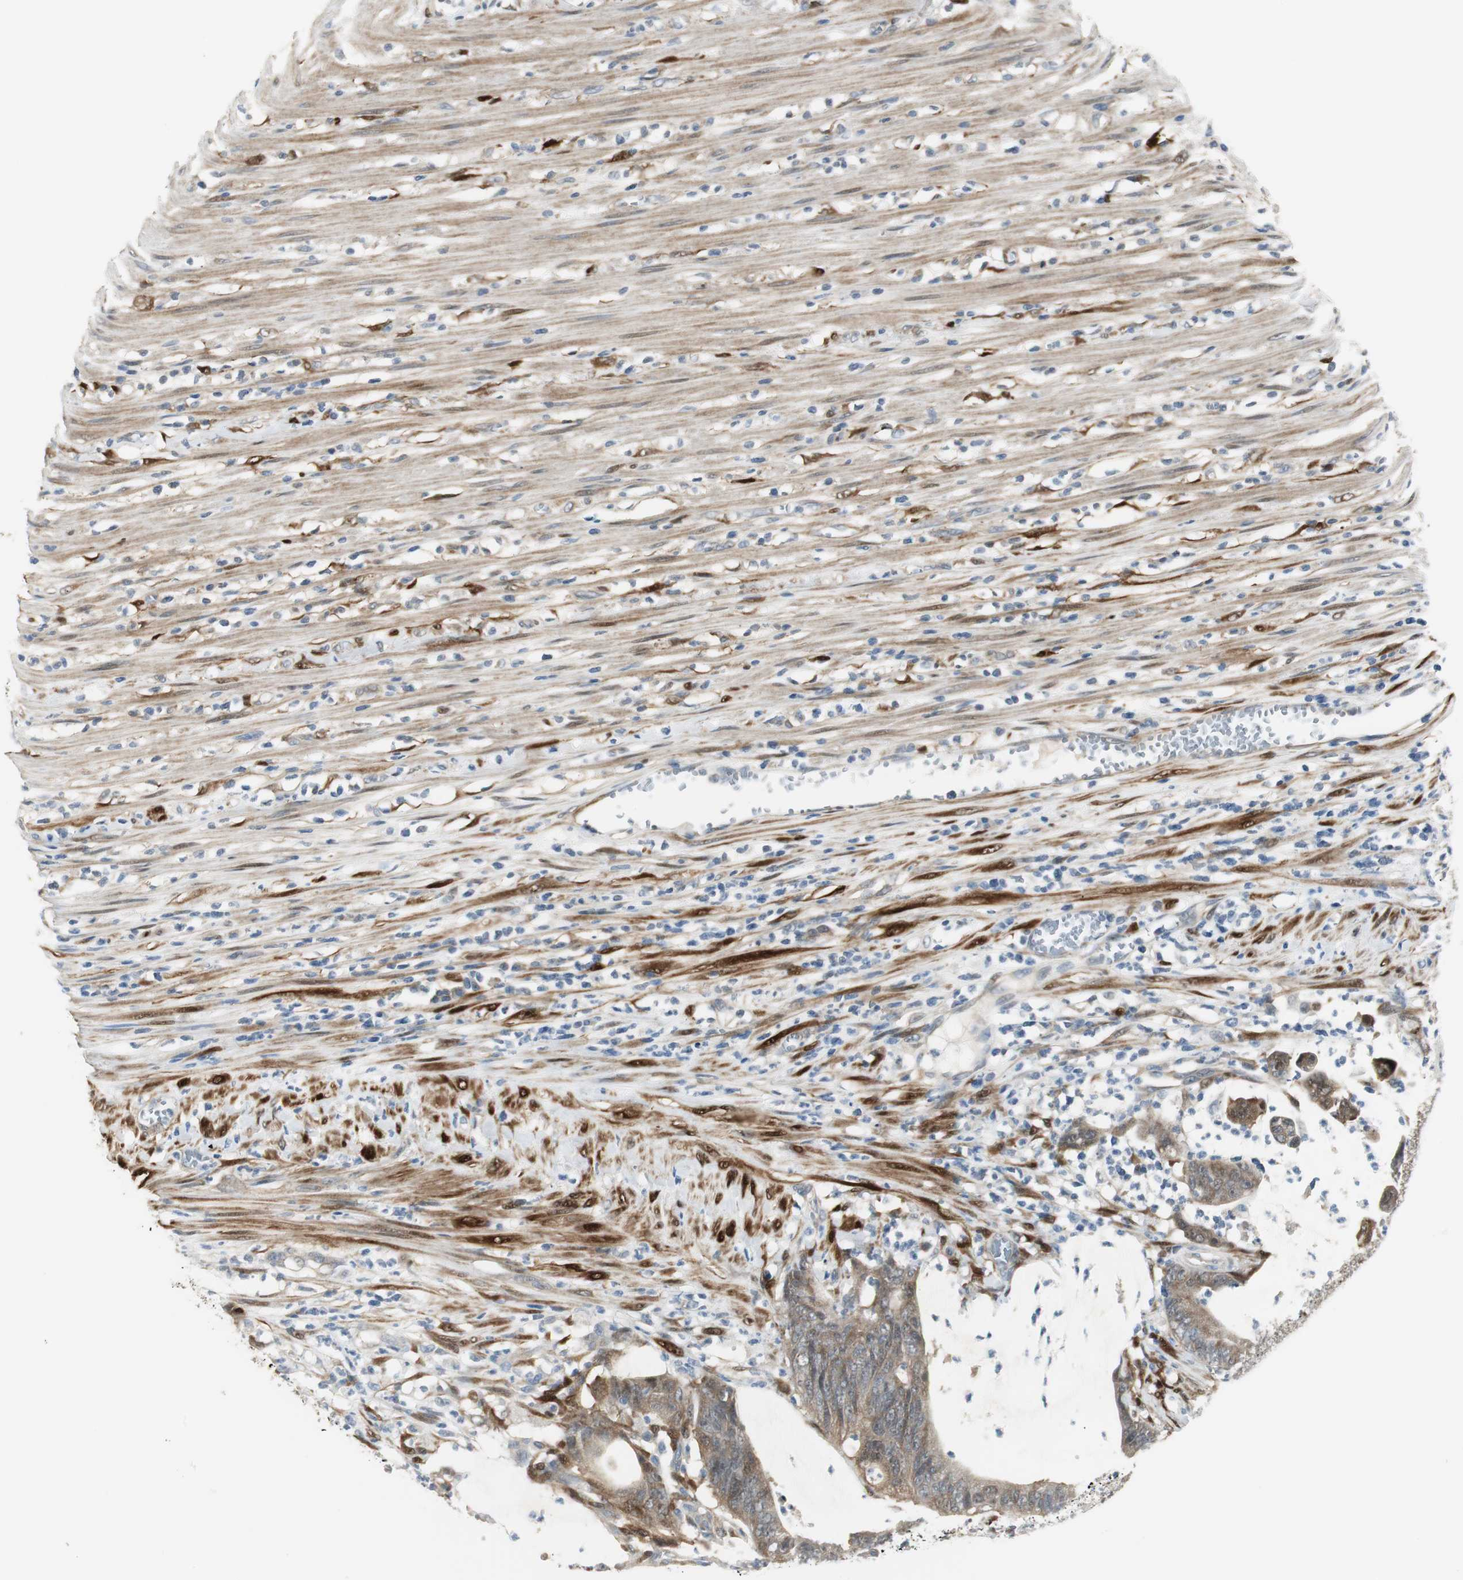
{"staining": {"intensity": "weak", "quantity": ">75%", "location": "cytoplasmic/membranous"}, "tissue": "colorectal cancer", "cell_type": "Tumor cells", "image_type": "cancer", "snomed": [{"axis": "morphology", "description": "Adenocarcinoma, NOS"}, {"axis": "topography", "description": "Rectum"}], "caption": "Colorectal cancer stained for a protein (brown) displays weak cytoplasmic/membranous positive expression in approximately >75% of tumor cells.", "gene": "FHL2", "patient": {"sex": "female", "age": 66}}